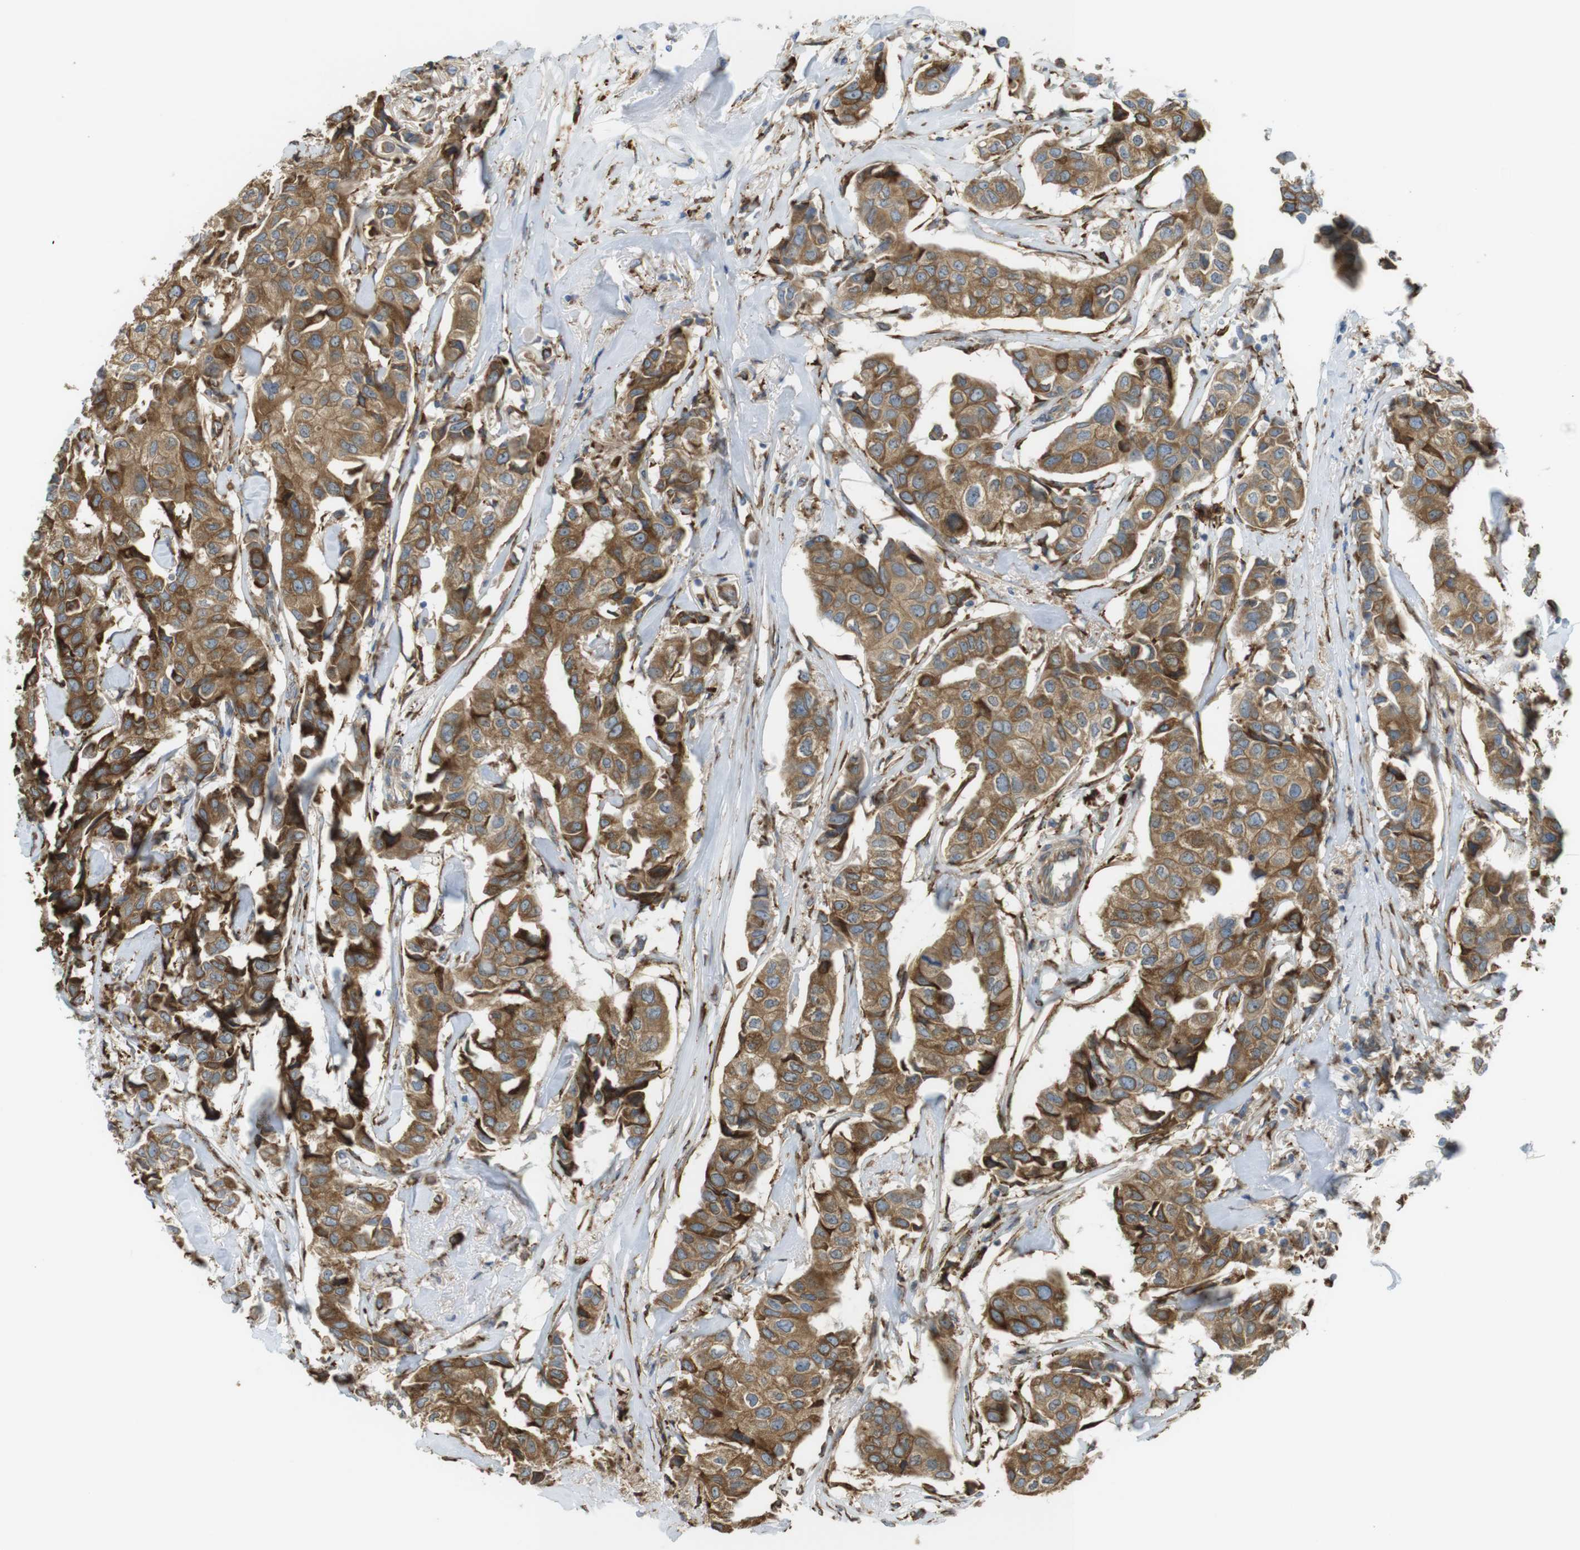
{"staining": {"intensity": "moderate", "quantity": ">75%", "location": "cytoplasmic/membranous"}, "tissue": "breast cancer", "cell_type": "Tumor cells", "image_type": "cancer", "snomed": [{"axis": "morphology", "description": "Duct carcinoma"}, {"axis": "topography", "description": "Breast"}], "caption": "The micrograph shows a brown stain indicating the presence of a protein in the cytoplasmic/membranous of tumor cells in intraductal carcinoma (breast).", "gene": "MBOAT2", "patient": {"sex": "female", "age": 80}}